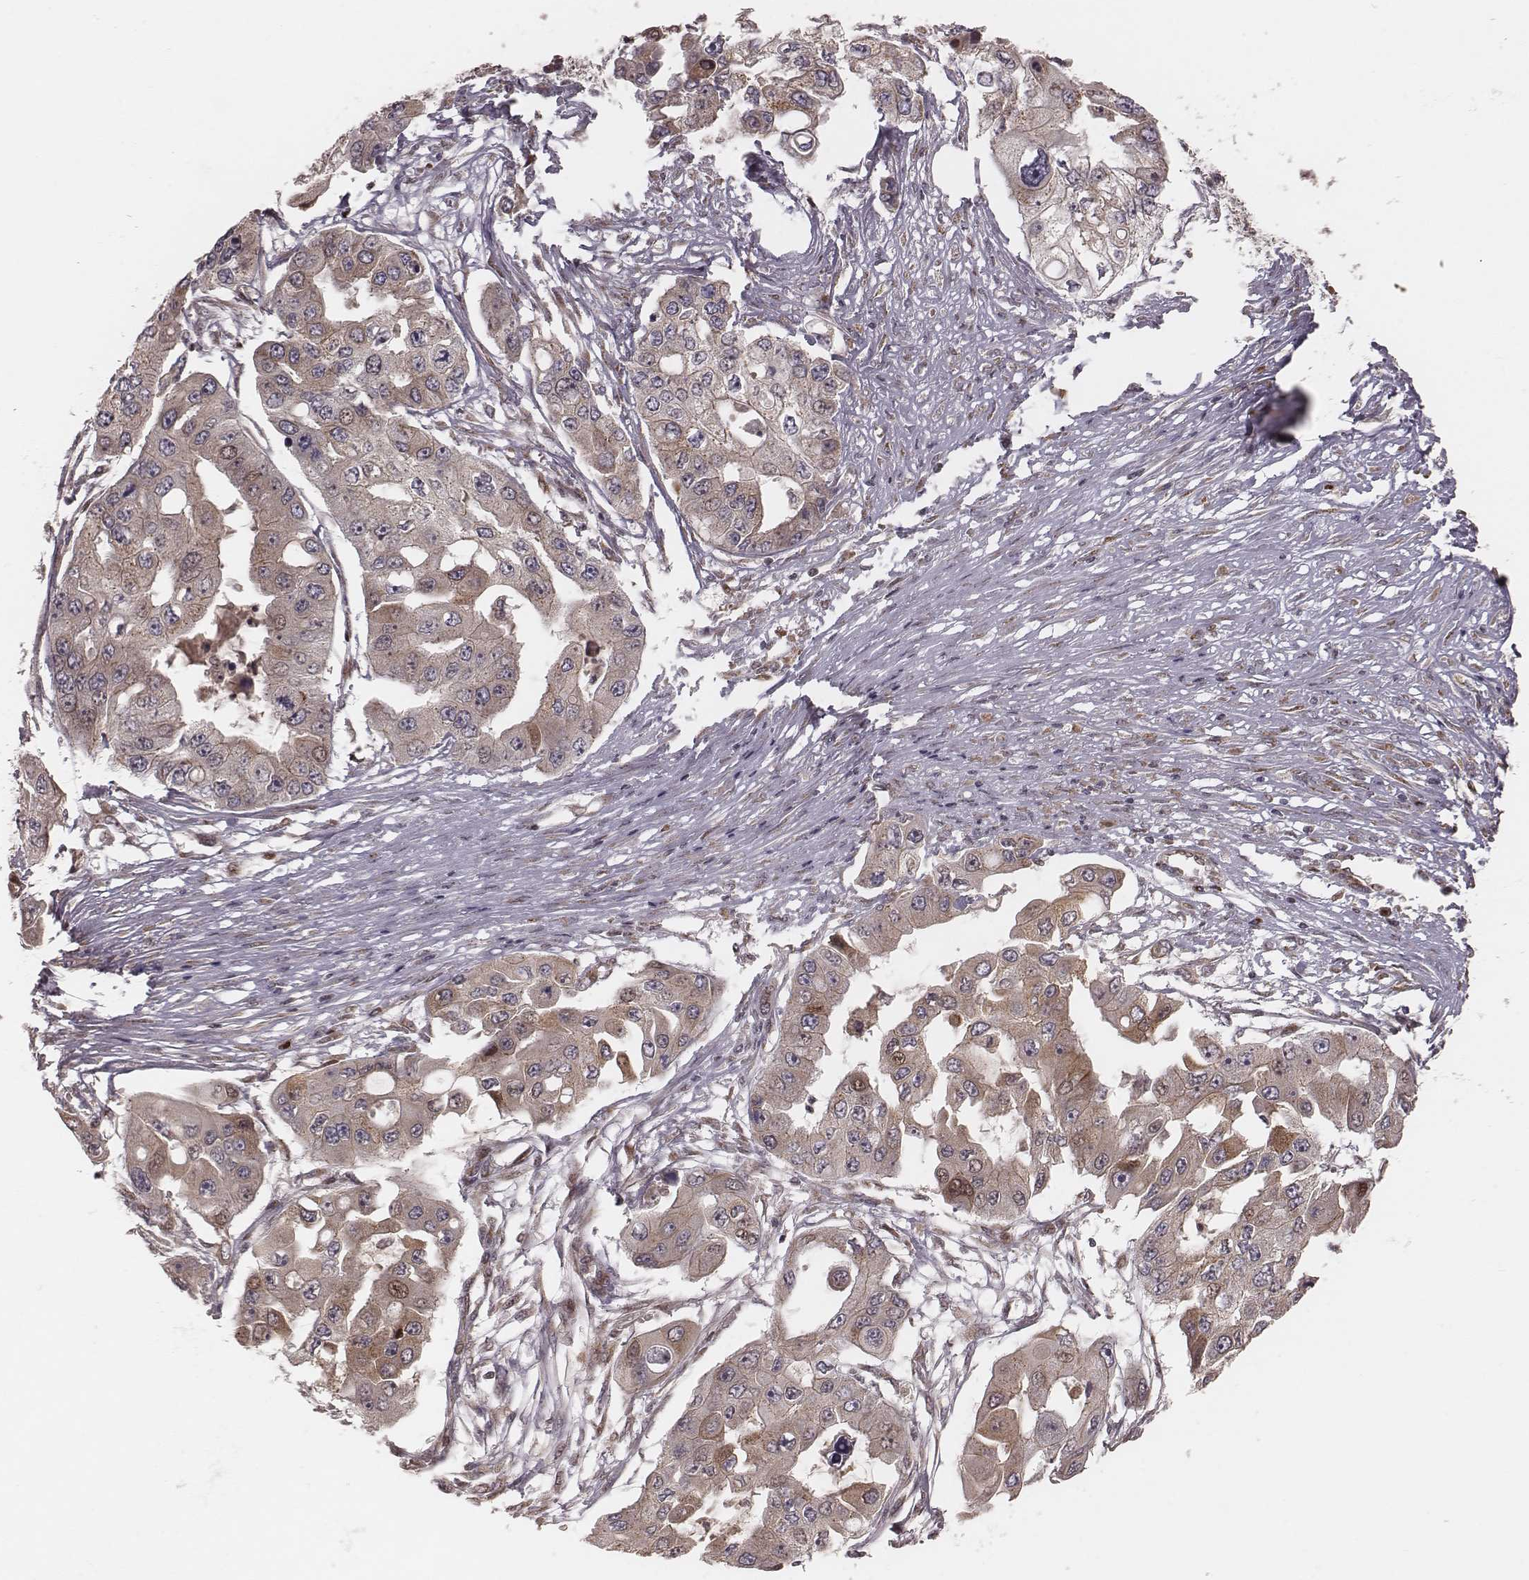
{"staining": {"intensity": "weak", "quantity": ">75%", "location": "cytoplasmic/membranous"}, "tissue": "ovarian cancer", "cell_type": "Tumor cells", "image_type": "cancer", "snomed": [{"axis": "morphology", "description": "Cystadenocarcinoma, serous, NOS"}, {"axis": "topography", "description": "Ovary"}], "caption": "The histopathology image displays immunohistochemical staining of ovarian cancer. There is weak cytoplasmic/membranous expression is present in approximately >75% of tumor cells.", "gene": "MYO19", "patient": {"sex": "female", "age": 56}}